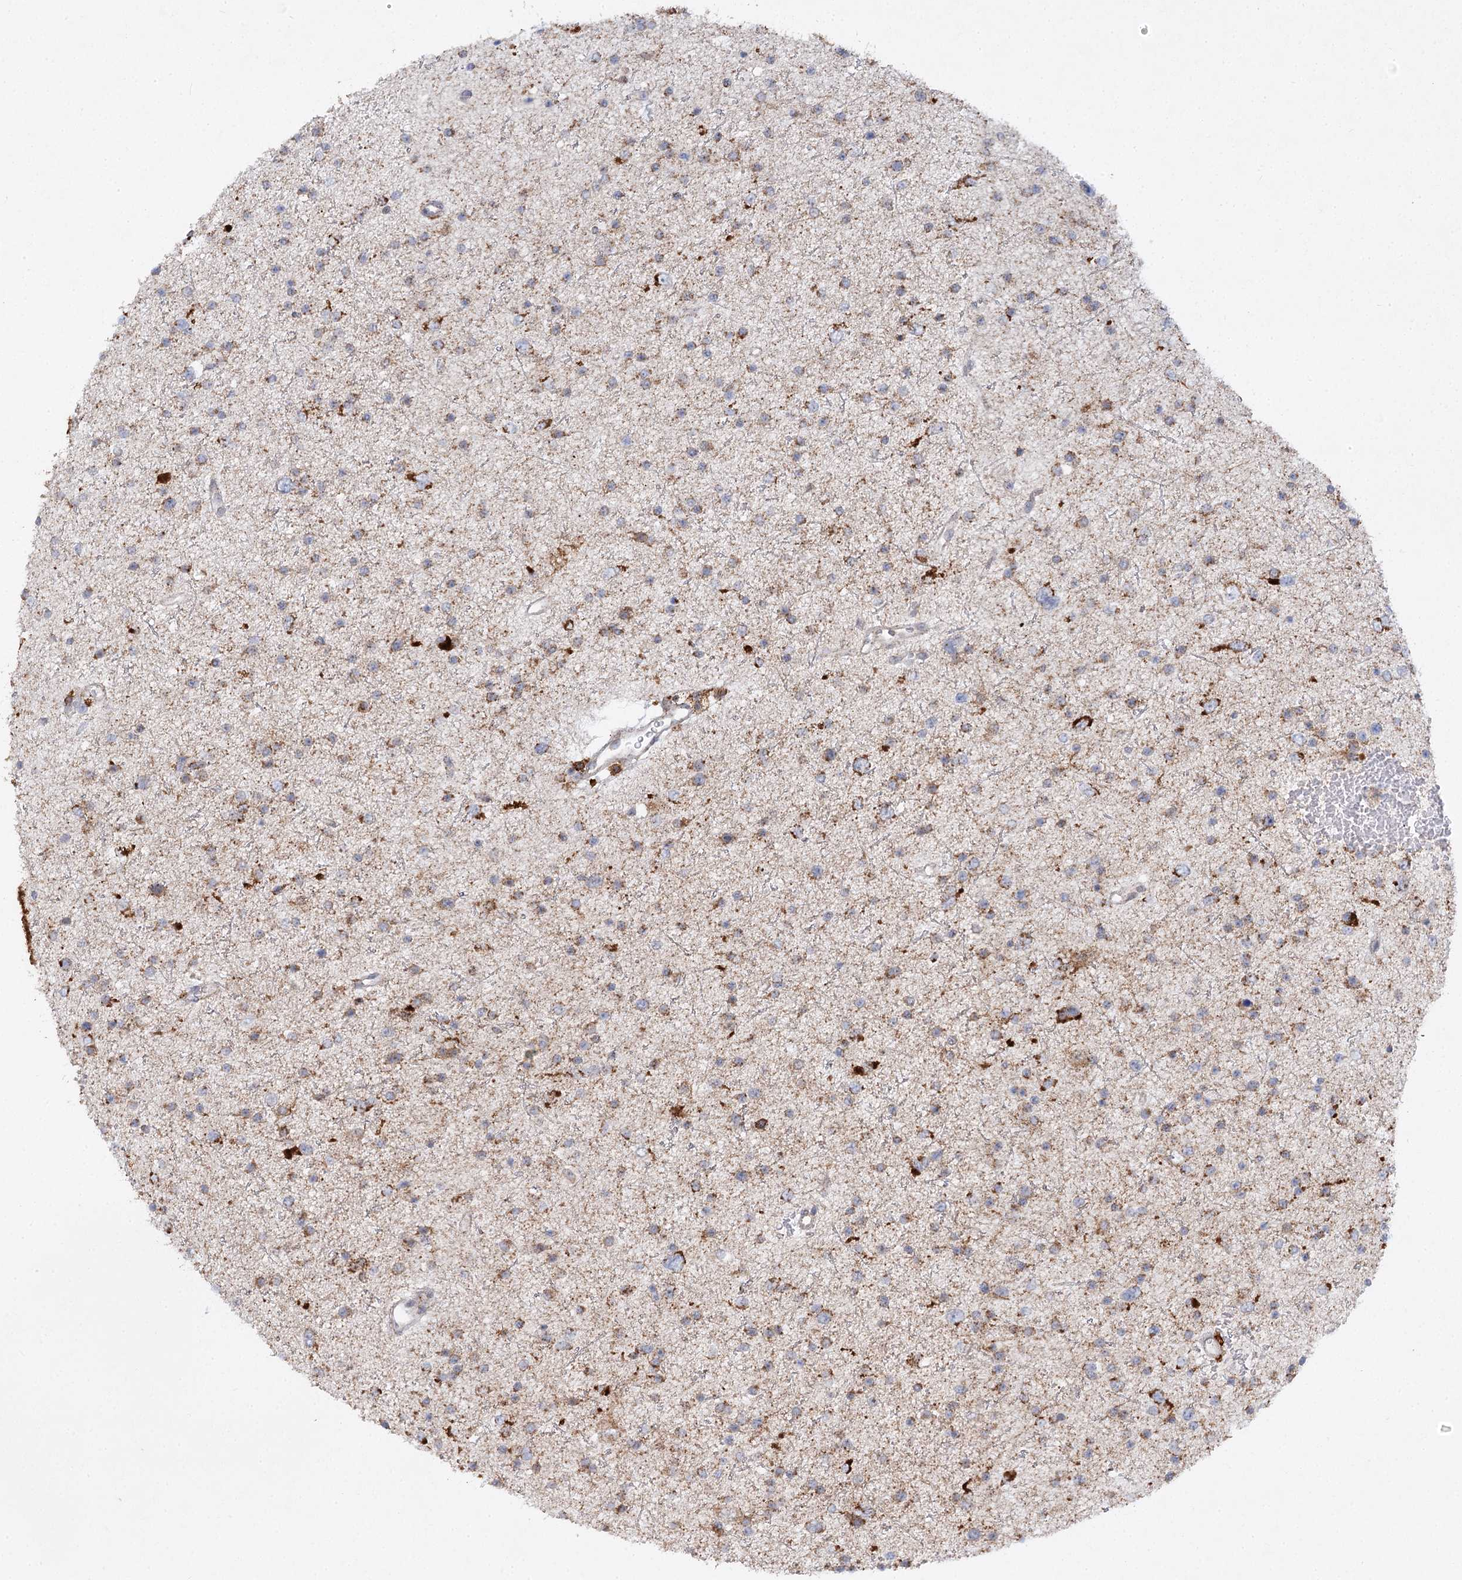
{"staining": {"intensity": "strong", "quantity": "<25%", "location": "cytoplasmic/membranous"}, "tissue": "glioma", "cell_type": "Tumor cells", "image_type": "cancer", "snomed": [{"axis": "morphology", "description": "Glioma, malignant, Low grade"}, {"axis": "topography", "description": "Brain"}], "caption": "This is a micrograph of immunohistochemistry (IHC) staining of glioma, which shows strong expression in the cytoplasmic/membranous of tumor cells.", "gene": "TAS1R1", "patient": {"sex": "female", "age": 37}}